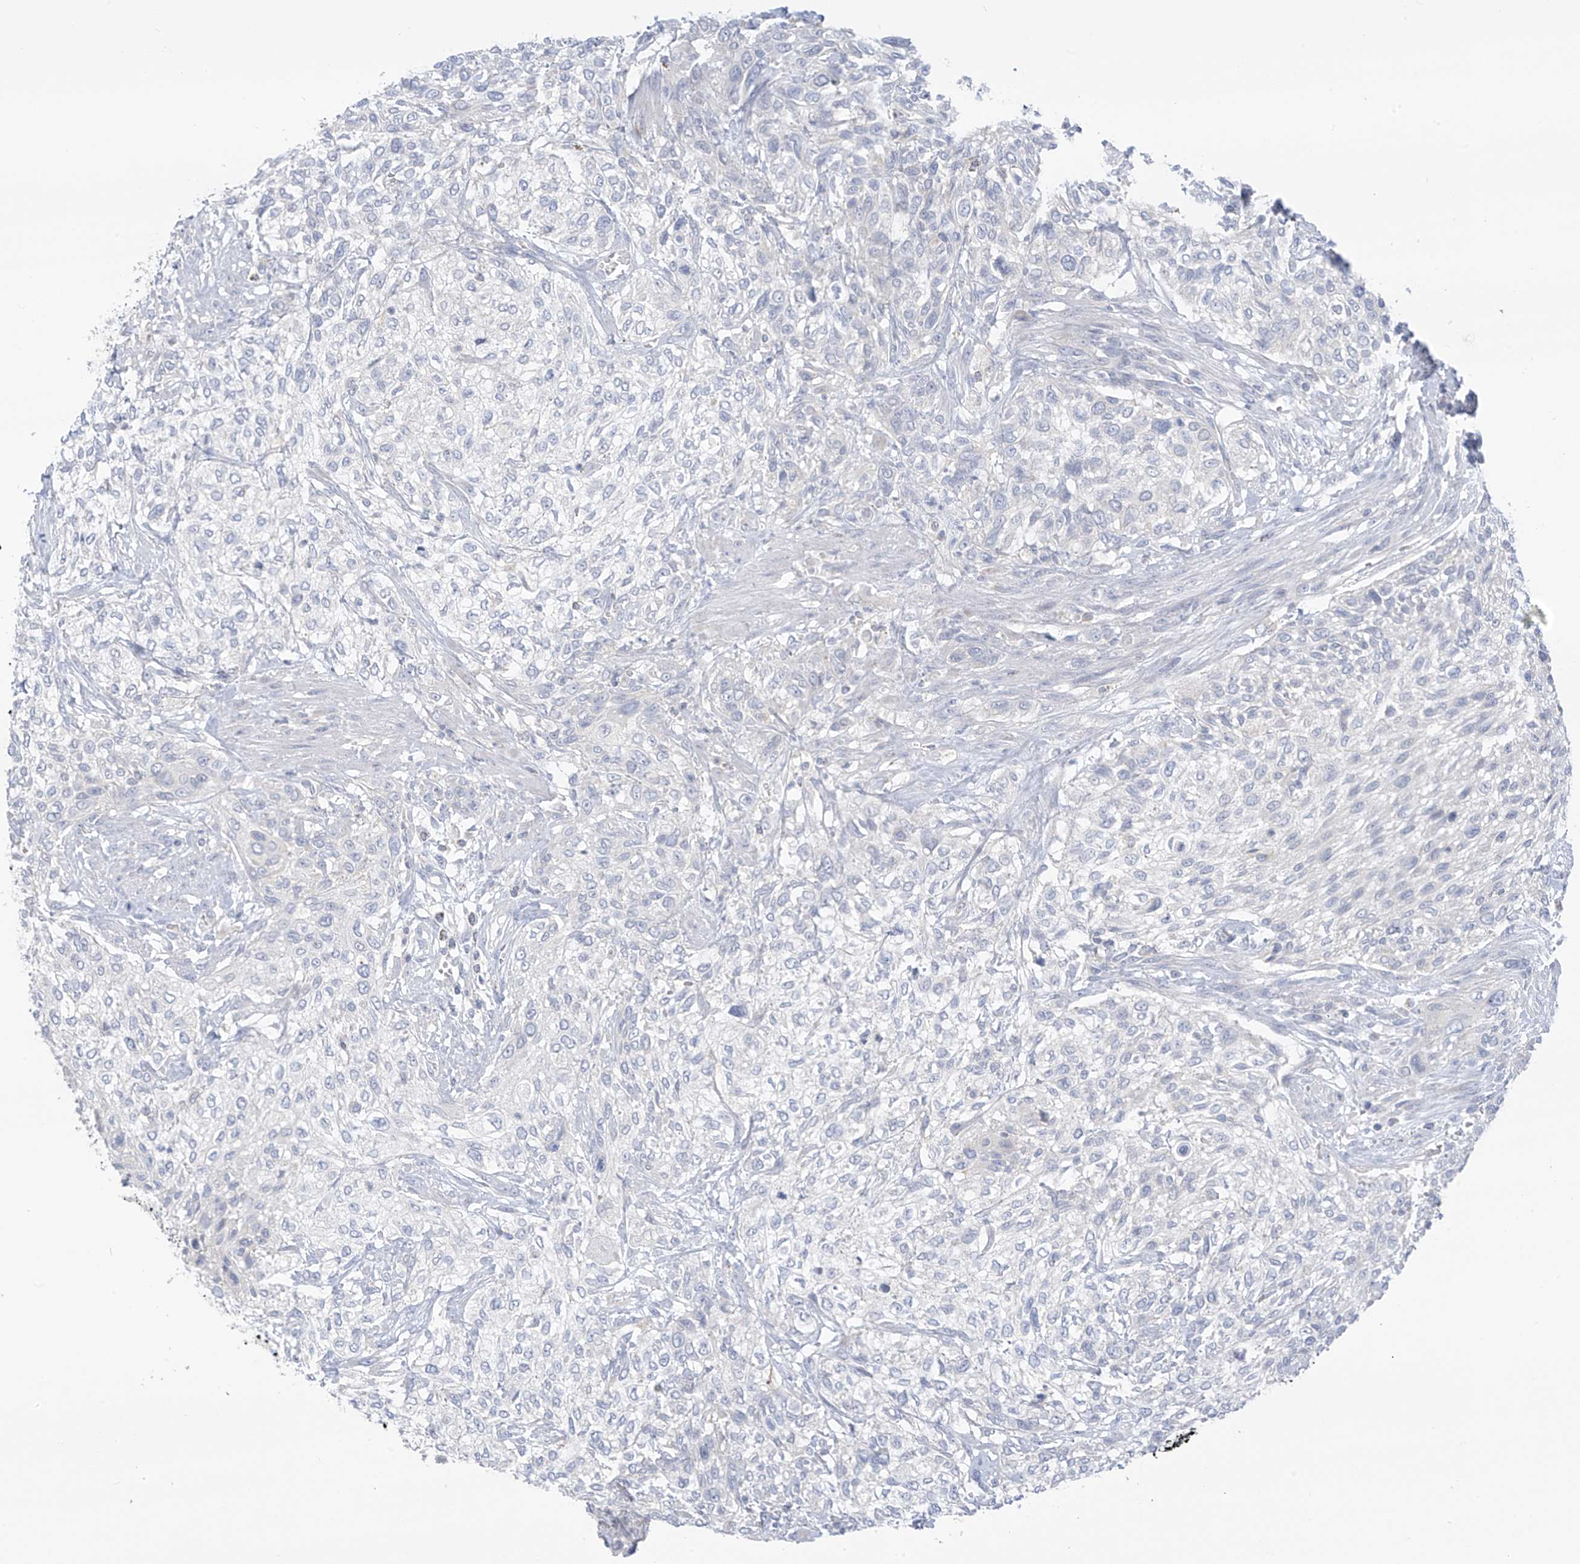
{"staining": {"intensity": "negative", "quantity": "none", "location": "none"}, "tissue": "urothelial cancer", "cell_type": "Tumor cells", "image_type": "cancer", "snomed": [{"axis": "morphology", "description": "Urothelial carcinoma, High grade"}, {"axis": "topography", "description": "Urinary bladder"}], "caption": "The histopathology image demonstrates no significant staining in tumor cells of high-grade urothelial carcinoma.", "gene": "SLC6A12", "patient": {"sex": "male", "age": 35}}